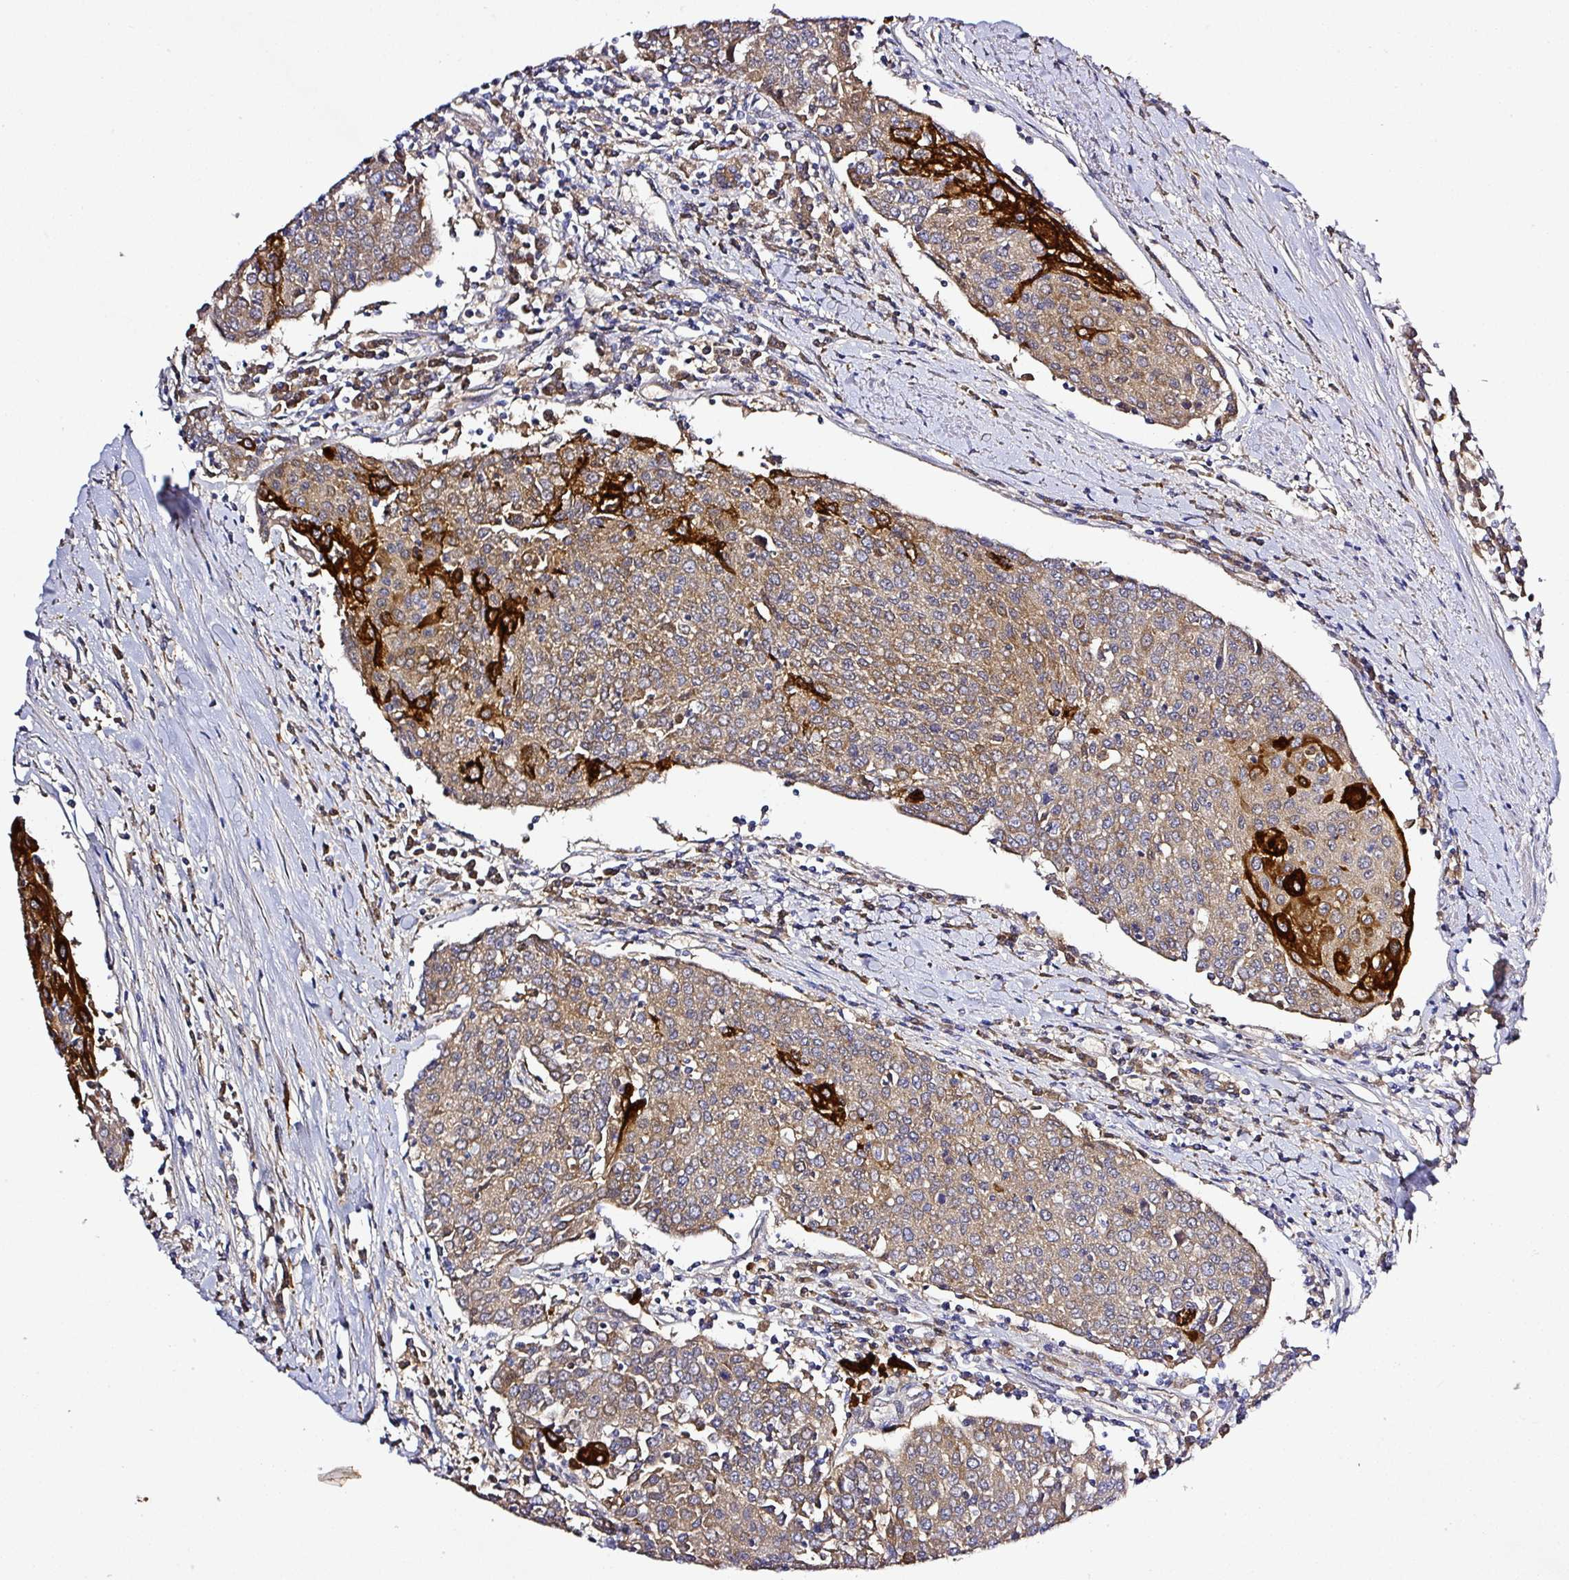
{"staining": {"intensity": "strong", "quantity": "25%-75%", "location": "cytoplasmic/membranous"}, "tissue": "urothelial cancer", "cell_type": "Tumor cells", "image_type": "cancer", "snomed": [{"axis": "morphology", "description": "Urothelial carcinoma, High grade"}, {"axis": "topography", "description": "Urinary bladder"}], "caption": "This image reveals urothelial cancer stained with IHC to label a protein in brown. The cytoplasmic/membranous of tumor cells show strong positivity for the protein. Nuclei are counter-stained blue.", "gene": "ZNF513", "patient": {"sex": "female", "age": 85}}